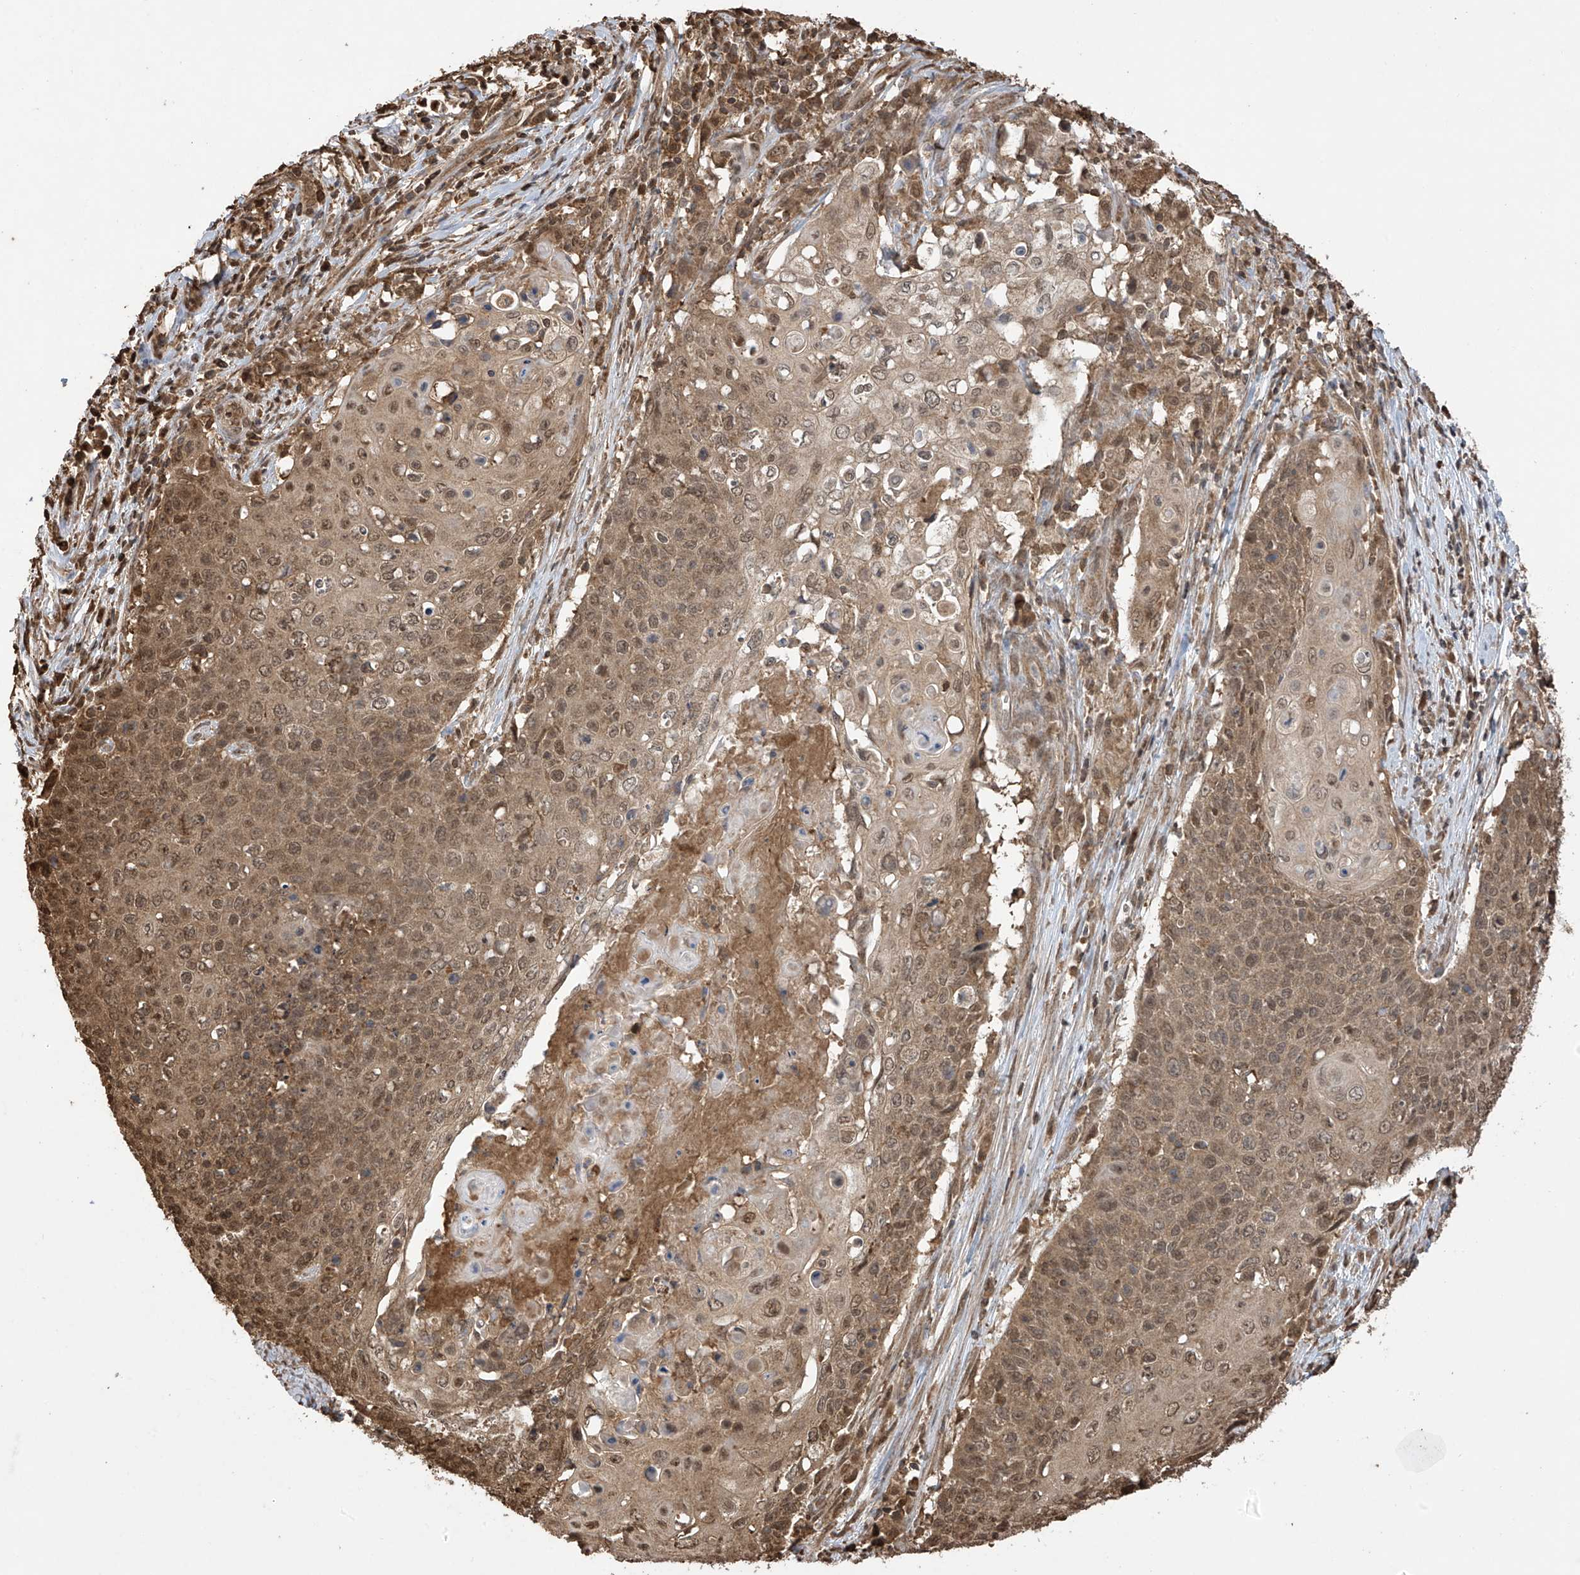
{"staining": {"intensity": "moderate", "quantity": ">75%", "location": "cytoplasmic/membranous,nuclear"}, "tissue": "cervical cancer", "cell_type": "Tumor cells", "image_type": "cancer", "snomed": [{"axis": "morphology", "description": "Squamous cell carcinoma, NOS"}, {"axis": "topography", "description": "Cervix"}], "caption": "A photomicrograph showing moderate cytoplasmic/membranous and nuclear expression in about >75% of tumor cells in cervical cancer (squamous cell carcinoma), as visualized by brown immunohistochemical staining.", "gene": "PNPT1", "patient": {"sex": "female", "age": 39}}